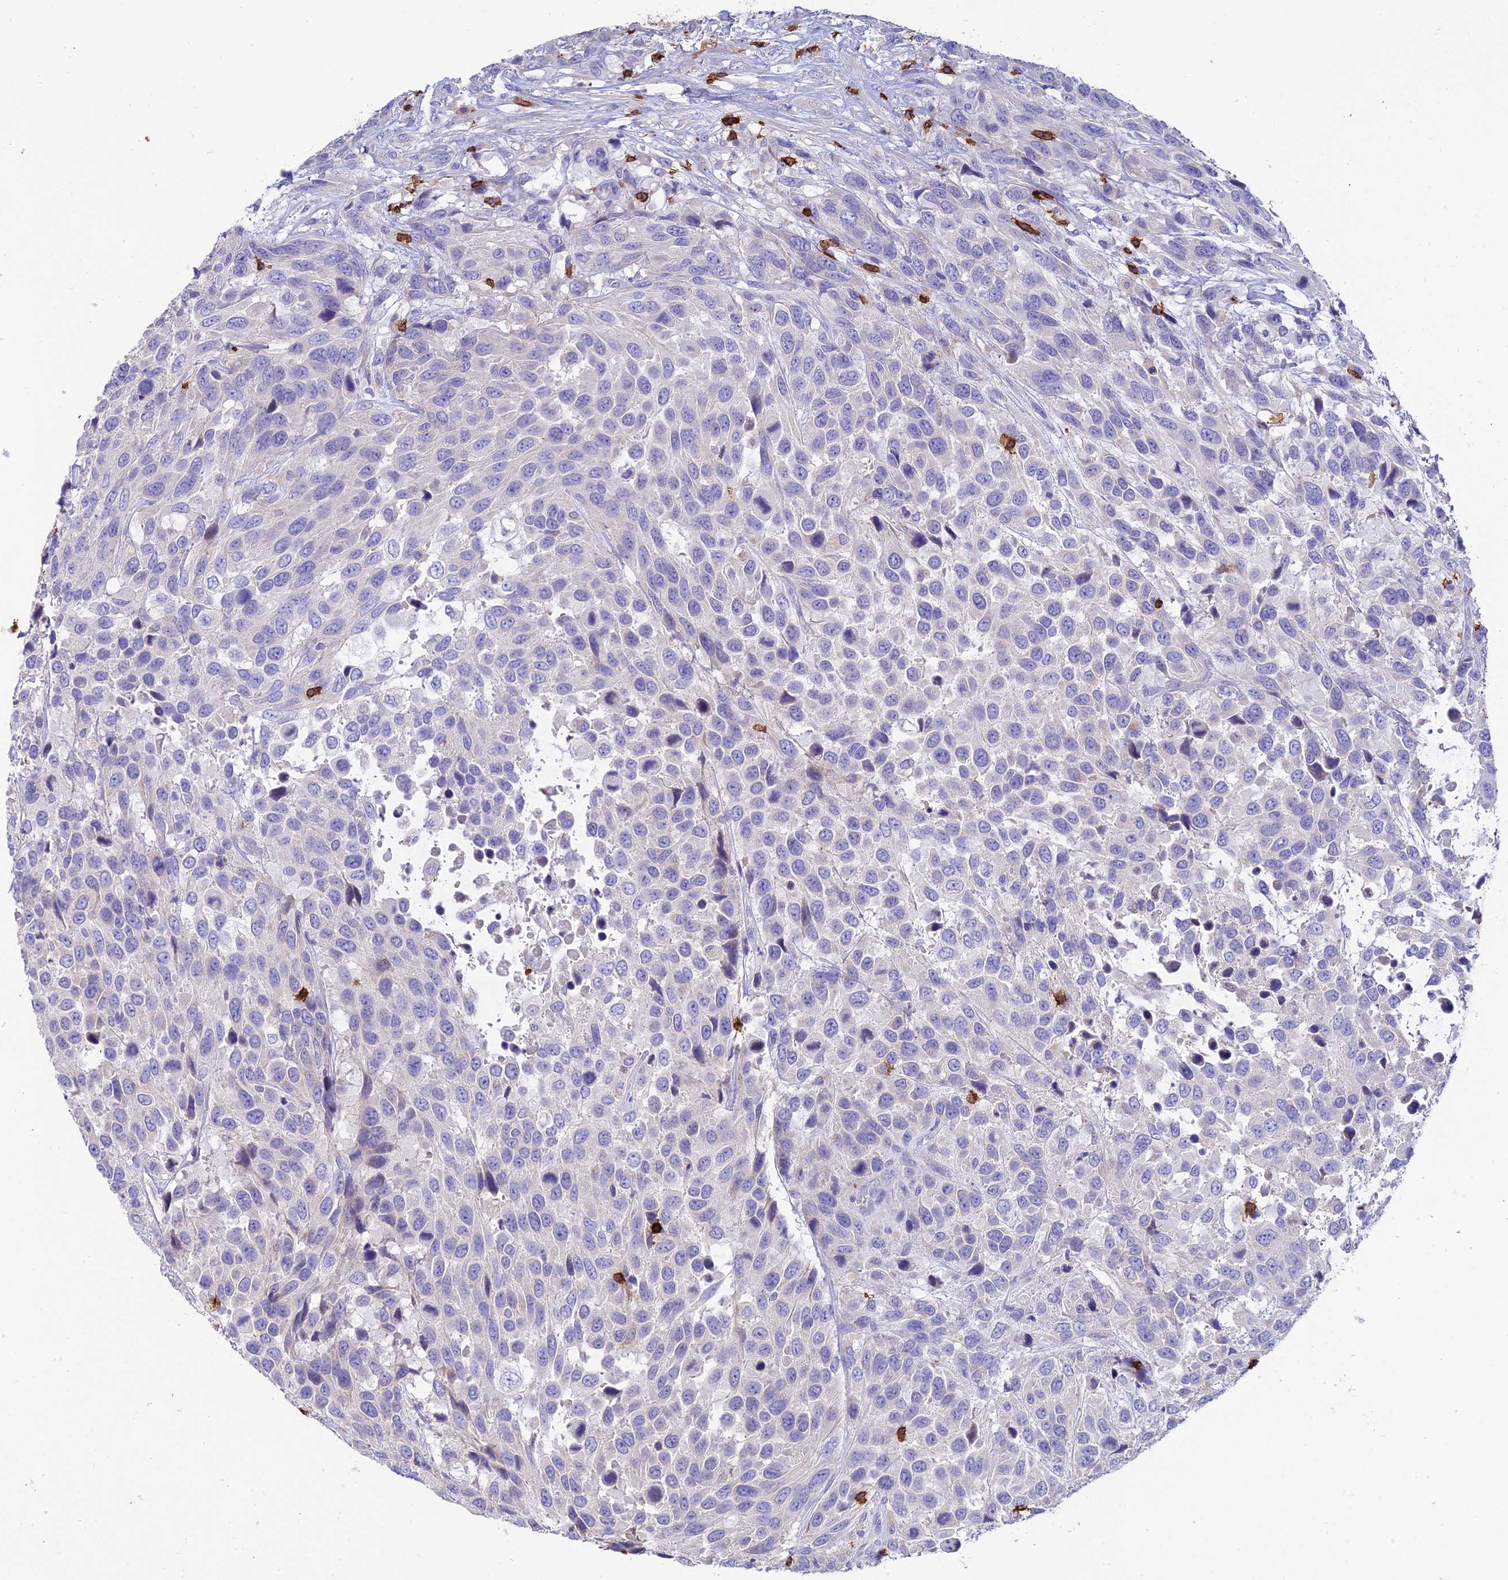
{"staining": {"intensity": "negative", "quantity": "none", "location": "none"}, "tissue": "urothelial cancer", "cell_type": "Tumor cells", "image_type": "cancer", "snomed": [{"axis": "morphology", "description": "Urothelial carcinoma, High grade"}, {"axis": "topography", "description": "Urinary bladder"}], "caption": "Immunohistochemistry (IHC) photomicrograph of neoplastic tissue: human urothelial cancer stained with DAB demonstrates no significant protein staining in tumor cells.", "gene": "PTPRCAP", "patient": {"sex": "female", "age": 70}}